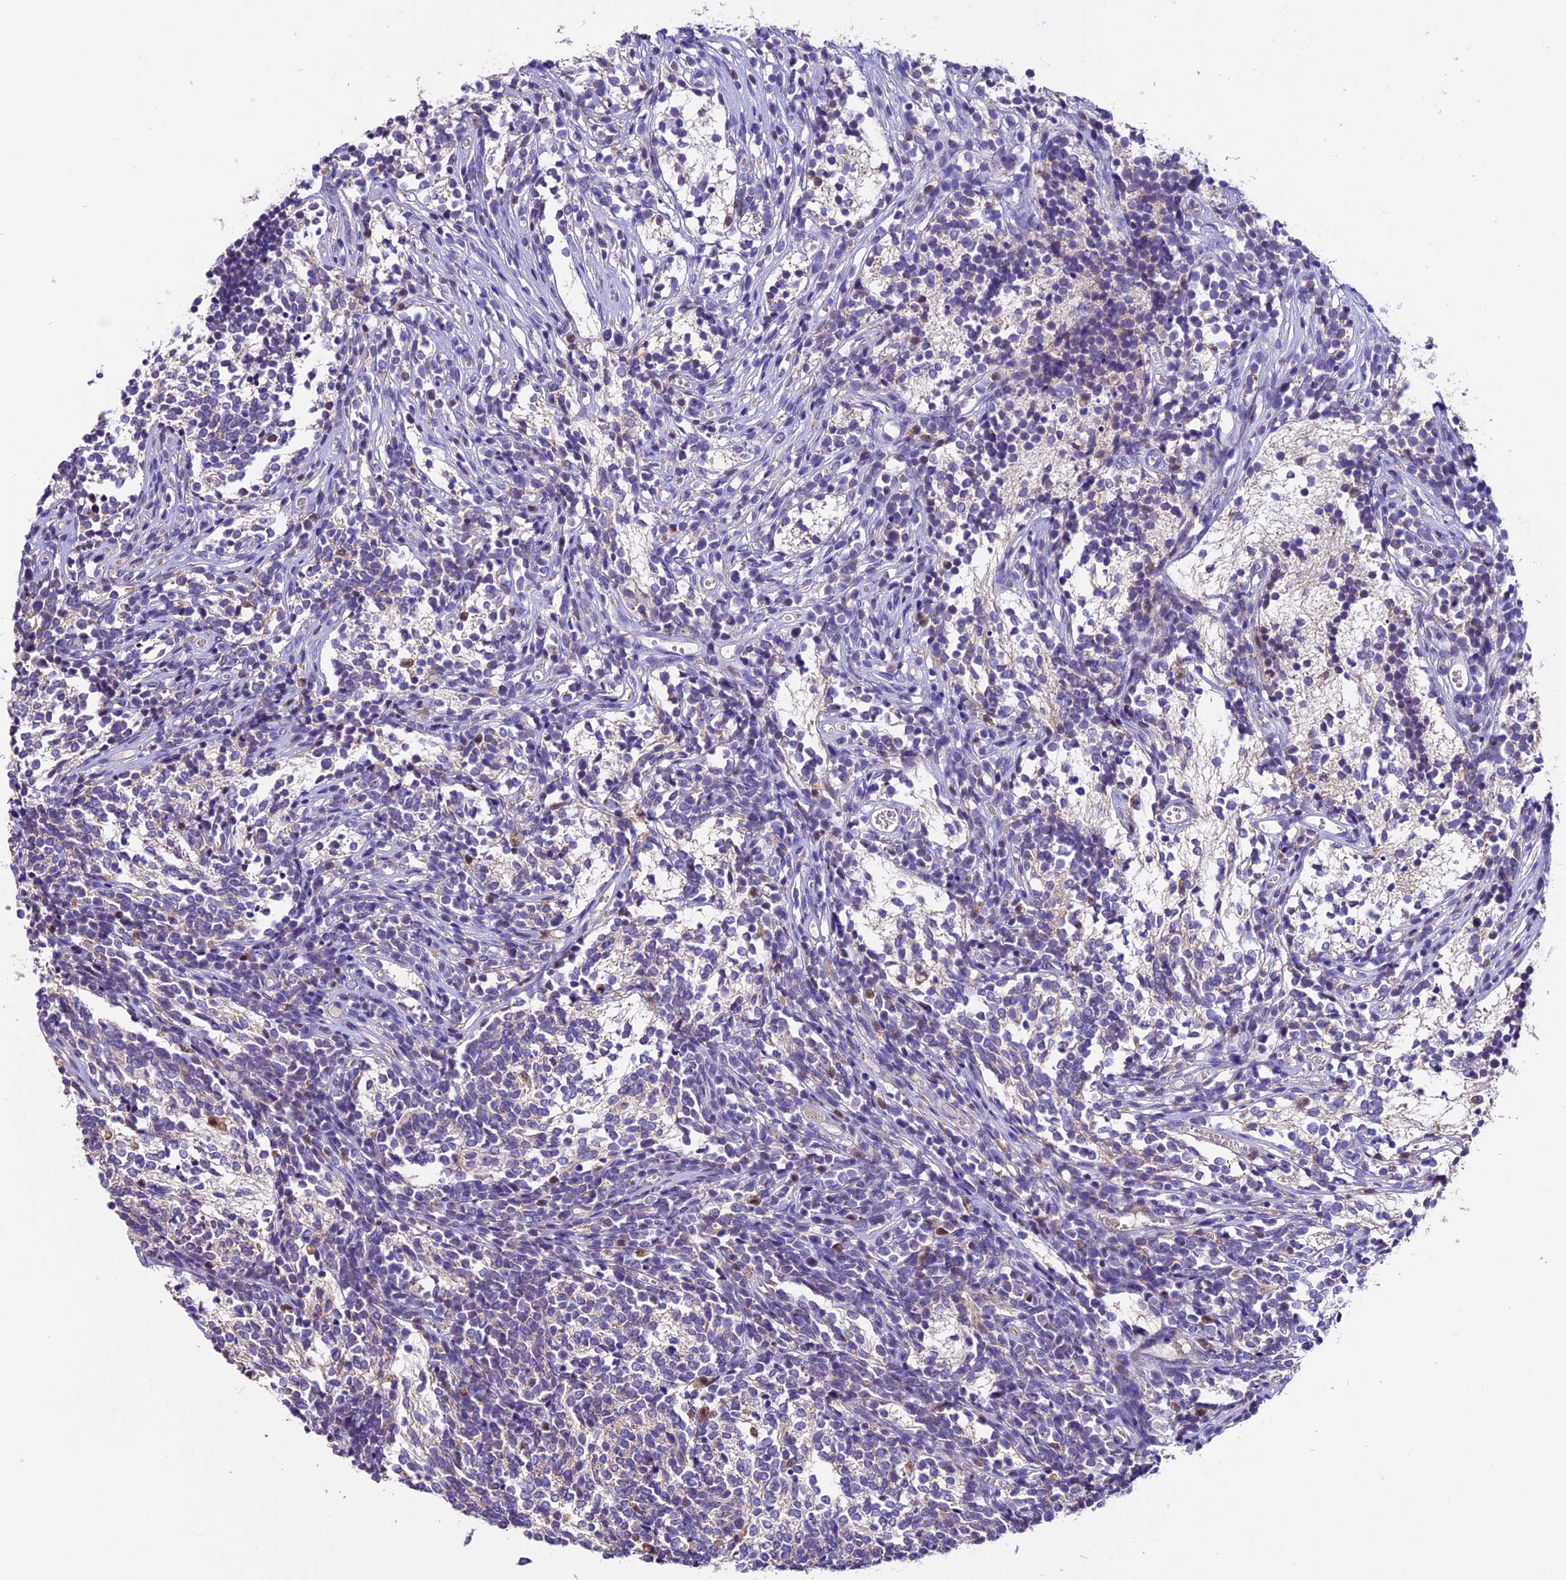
{"staining": {"intensity": "negative", "quantity": "none", "location": "none"}, "tissue": "glioma", "cell_type": "Tumor cells", "image_type": "cancer", "snomed": [{"axis": "morphology", "description": "Glioma, malignant, Low grade"}, {"axis": "topography", "description": "Brain"}], "caption": "A photomicrograph of glioma stained for a protein shows no brown staining in tumor cells.", "gene": "DDX28", "patient": {"sex": "female", "age": 1}}